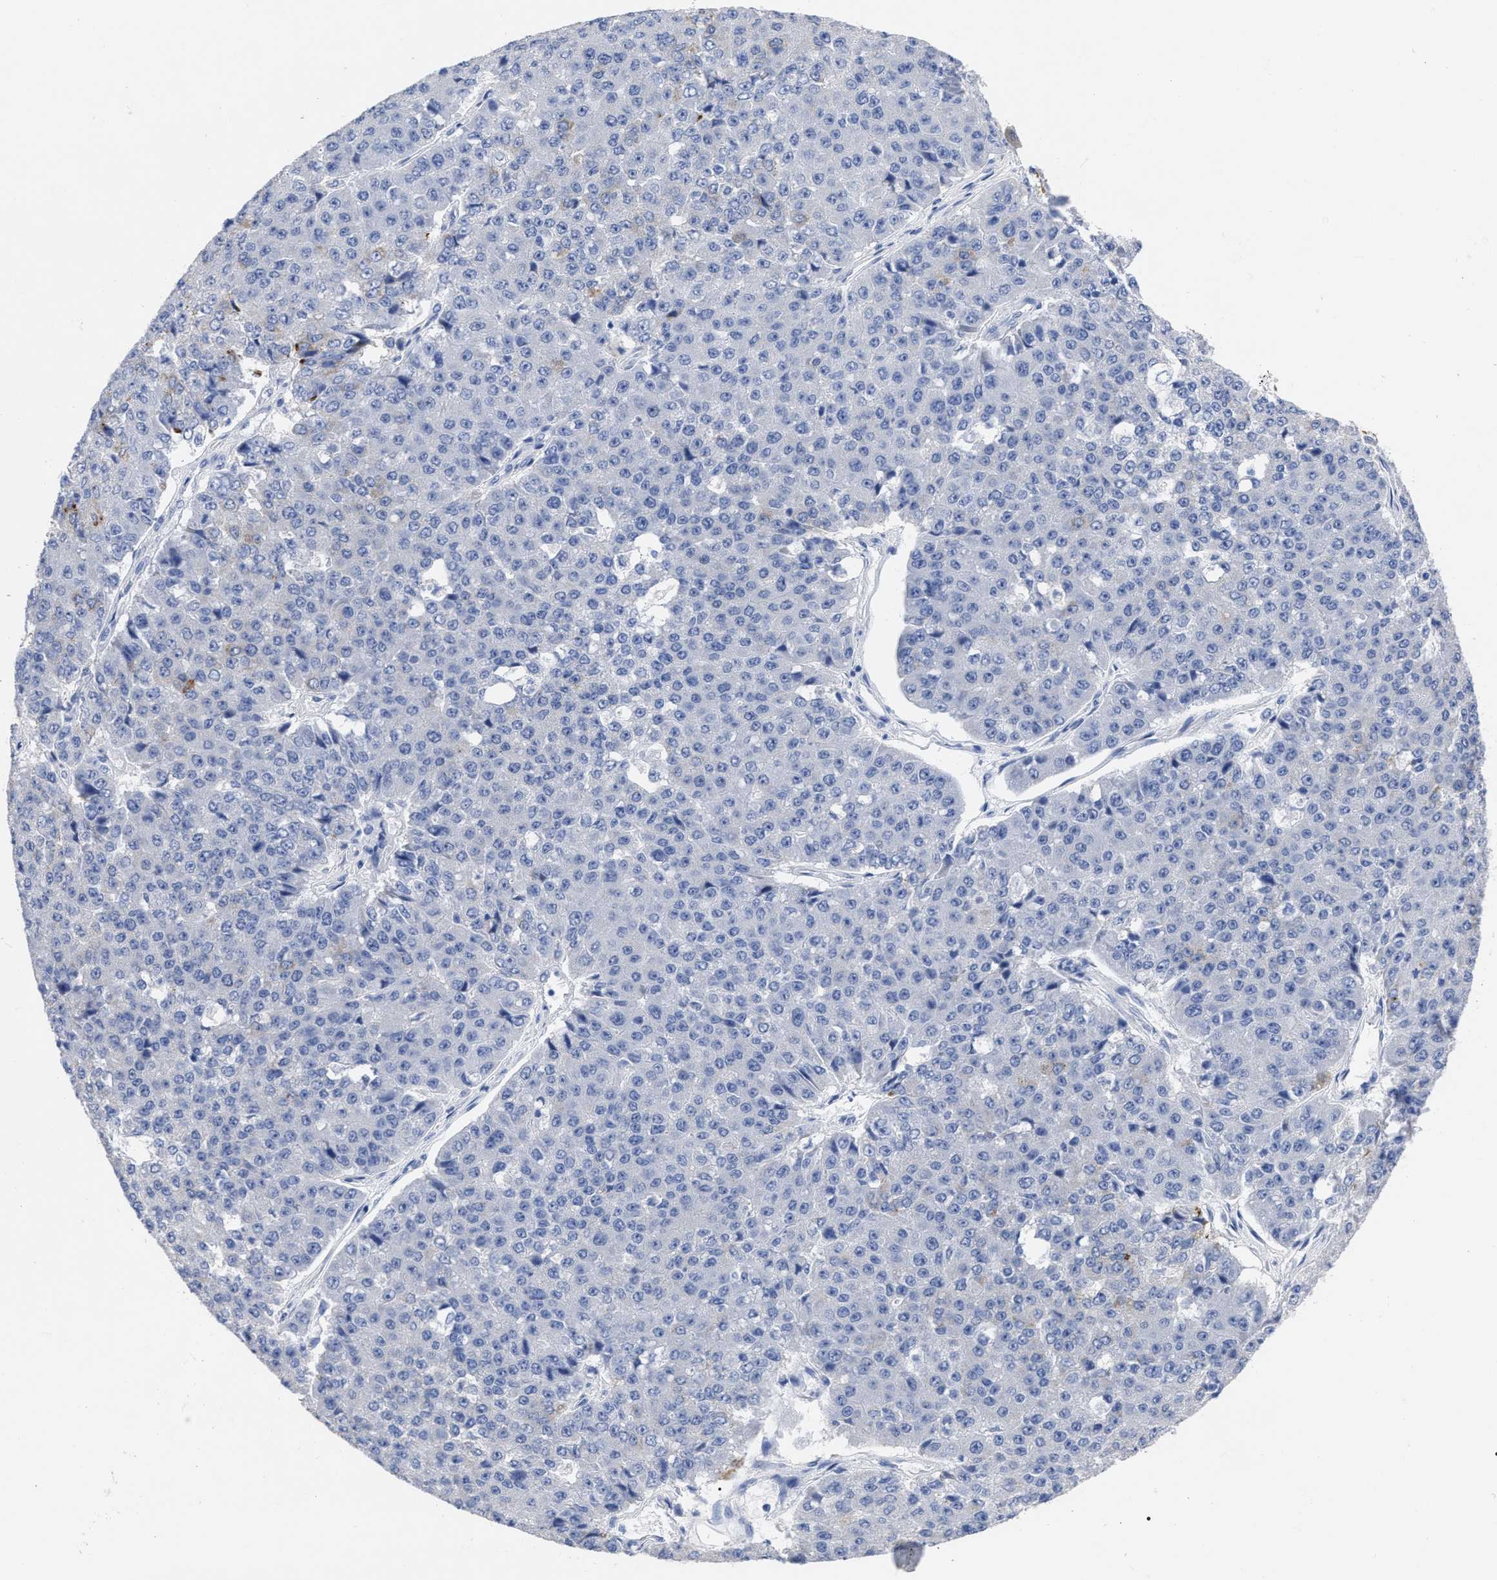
{"staining": {"intensity": "negative", "quantity": "none", "location": "none"}, "tissue": "pancreatic cancer", "cell_type": "Tumor cells", "image_type": "cancer", "snomed": [{"axis": "morphology", "description": "Adenocarcinoma, NOS"}, {"axis": "topography", "description": "Pancreas"}], "caption": "The micrograph shows no significant positivity in tumor cells of pancreatic adenocarcinoma.", "gene": "ANXA13", "patient": {"sex": "male", "age": 50}}